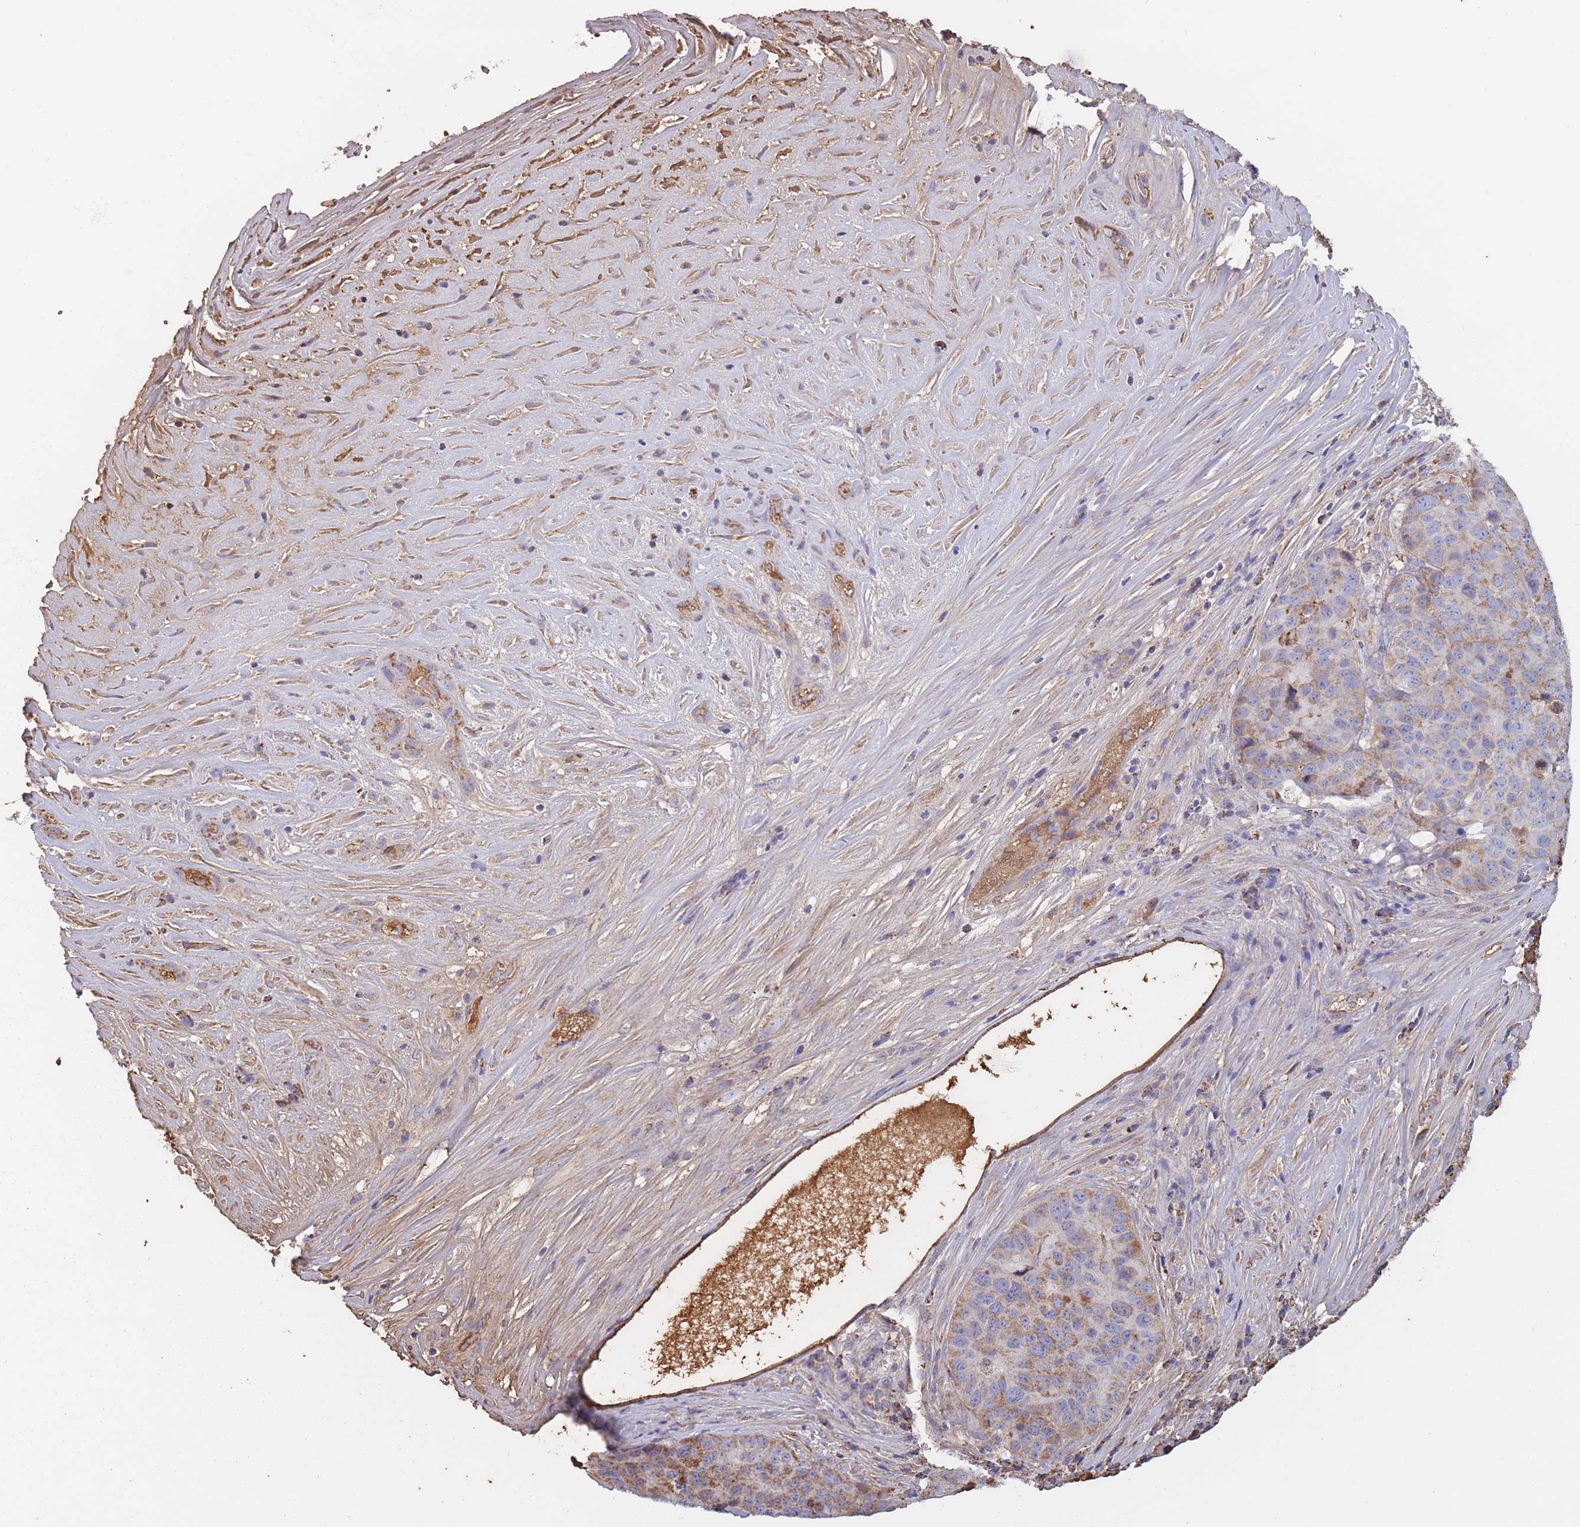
{"staining": {"intensity": "moderate", "quantity": "25%-75%", "location": "cytoplasmic/membranous"}, "tissue": "stomach cancer", "cell_type": "Tumor cells", "image_type": "cancer", "snomed": [{"axis": "morphology", "description": "Adenocarcinoma, NOS"}, {"axis": "topography", "description": "Stomach"}], "caption": "Immunohistochemical staining of stomach adenocarcinoma reveals medium levels of moderate cytoplasmic/membranous staining in about 25%-75% of tumor cells. Immunohistochemistry stains the protein in brown and the nuclei are stained blue.", "gene": "KAT2A", "patient": {"sex": "male", "age": 71}}